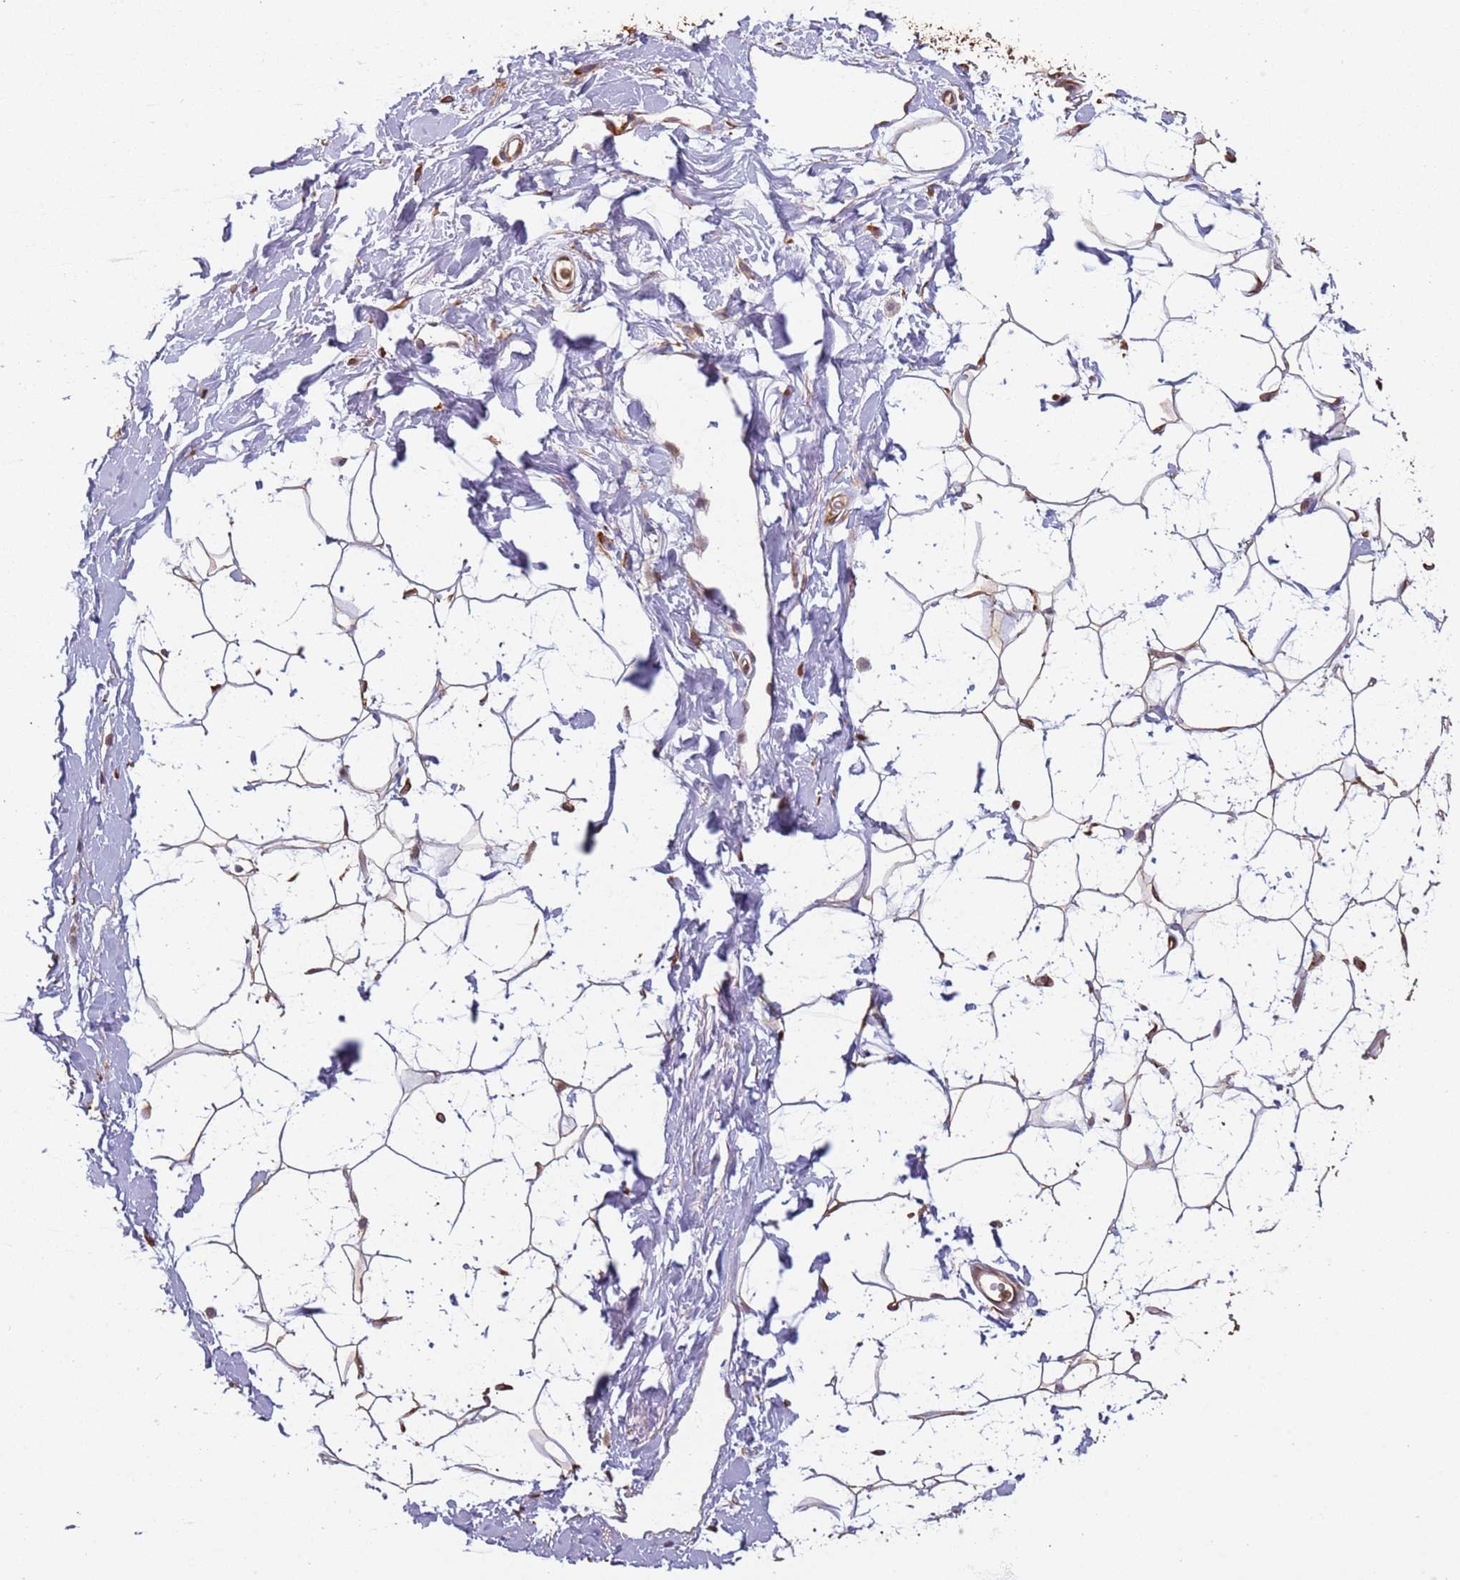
{"staining": {"intensity": "moderate", "quantity": "25%-75%", "location": "cytoplasmic/membranous"}, "tissue": "adipose tissue", "cell_type": "Adipocytes", "image_type": "normal", "snomed": [{"axis": "morphology", "description": "Normal tissue, NOS"}, {"axis": "topography", "description": "Breast"}], "caption": "A high-resolution histopathology image shows IHC staining of unremarkable adipose tissue, which displays moderate cytoplasmic/membranous expression in approximately 25%-75% of adipocytes. (brown staining indicates protein expression, while blue staining denotes nuclei).", "gene": "COG4", "patient": {"sex": "female", "age": 26}}